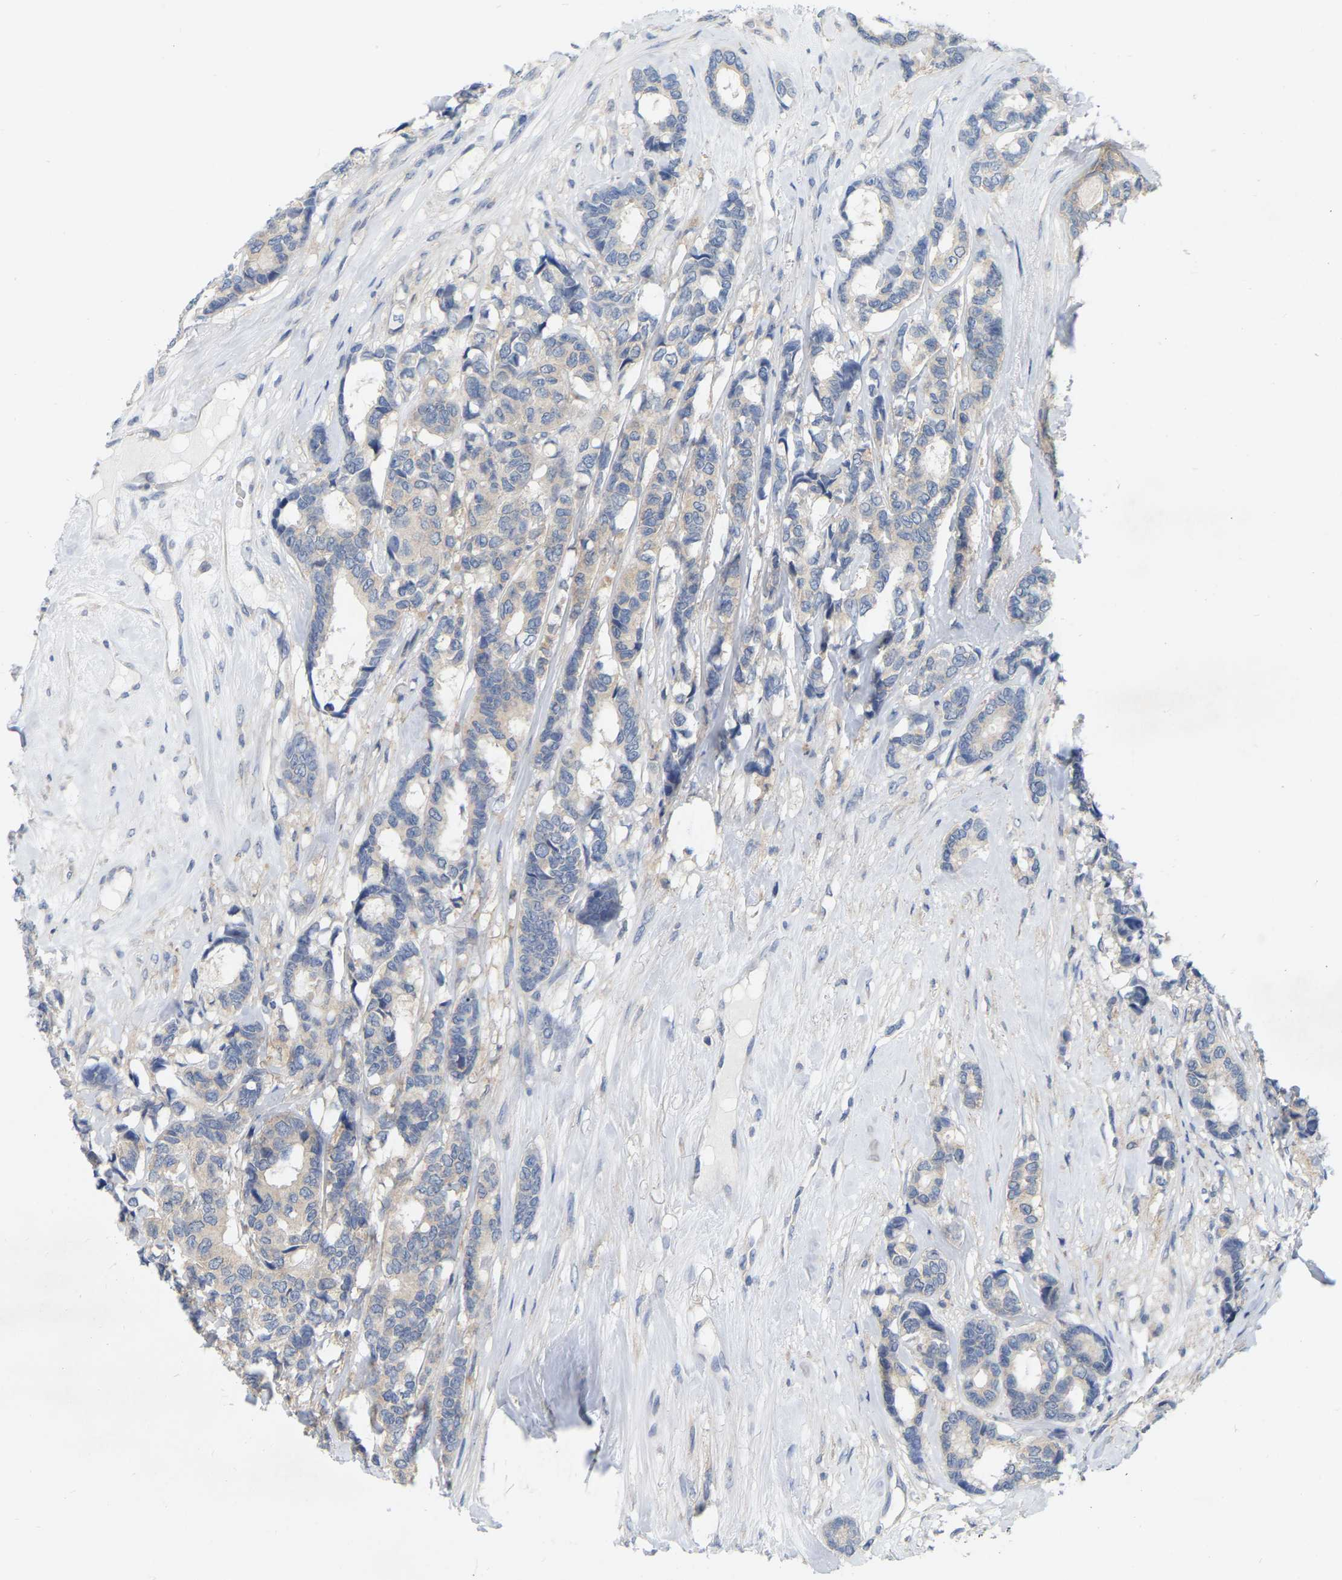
{"staining": {"intensity": "negative", "quantity": "none", "location": "none"}, "tissue": "breast cancer", "cell_type": "Tumor cells", "image_type": "cancer", "snomed": [{"axis": "morphology", "description": "Duct carcinoma"}, {"axis": "topography", "description": "Breast"}], "caption": "Histopathology image shows no protein positivity in tumor cells of breast cancer tissue. Brightfield microscopy of immunohistochemistry stained with DAB (3,3'-diaminobenzidine) (brown) and hematoxylin (blue), captured at high magnification.", "gene": "WIPI2", "patient": {"sex": "female", "age": 87}}